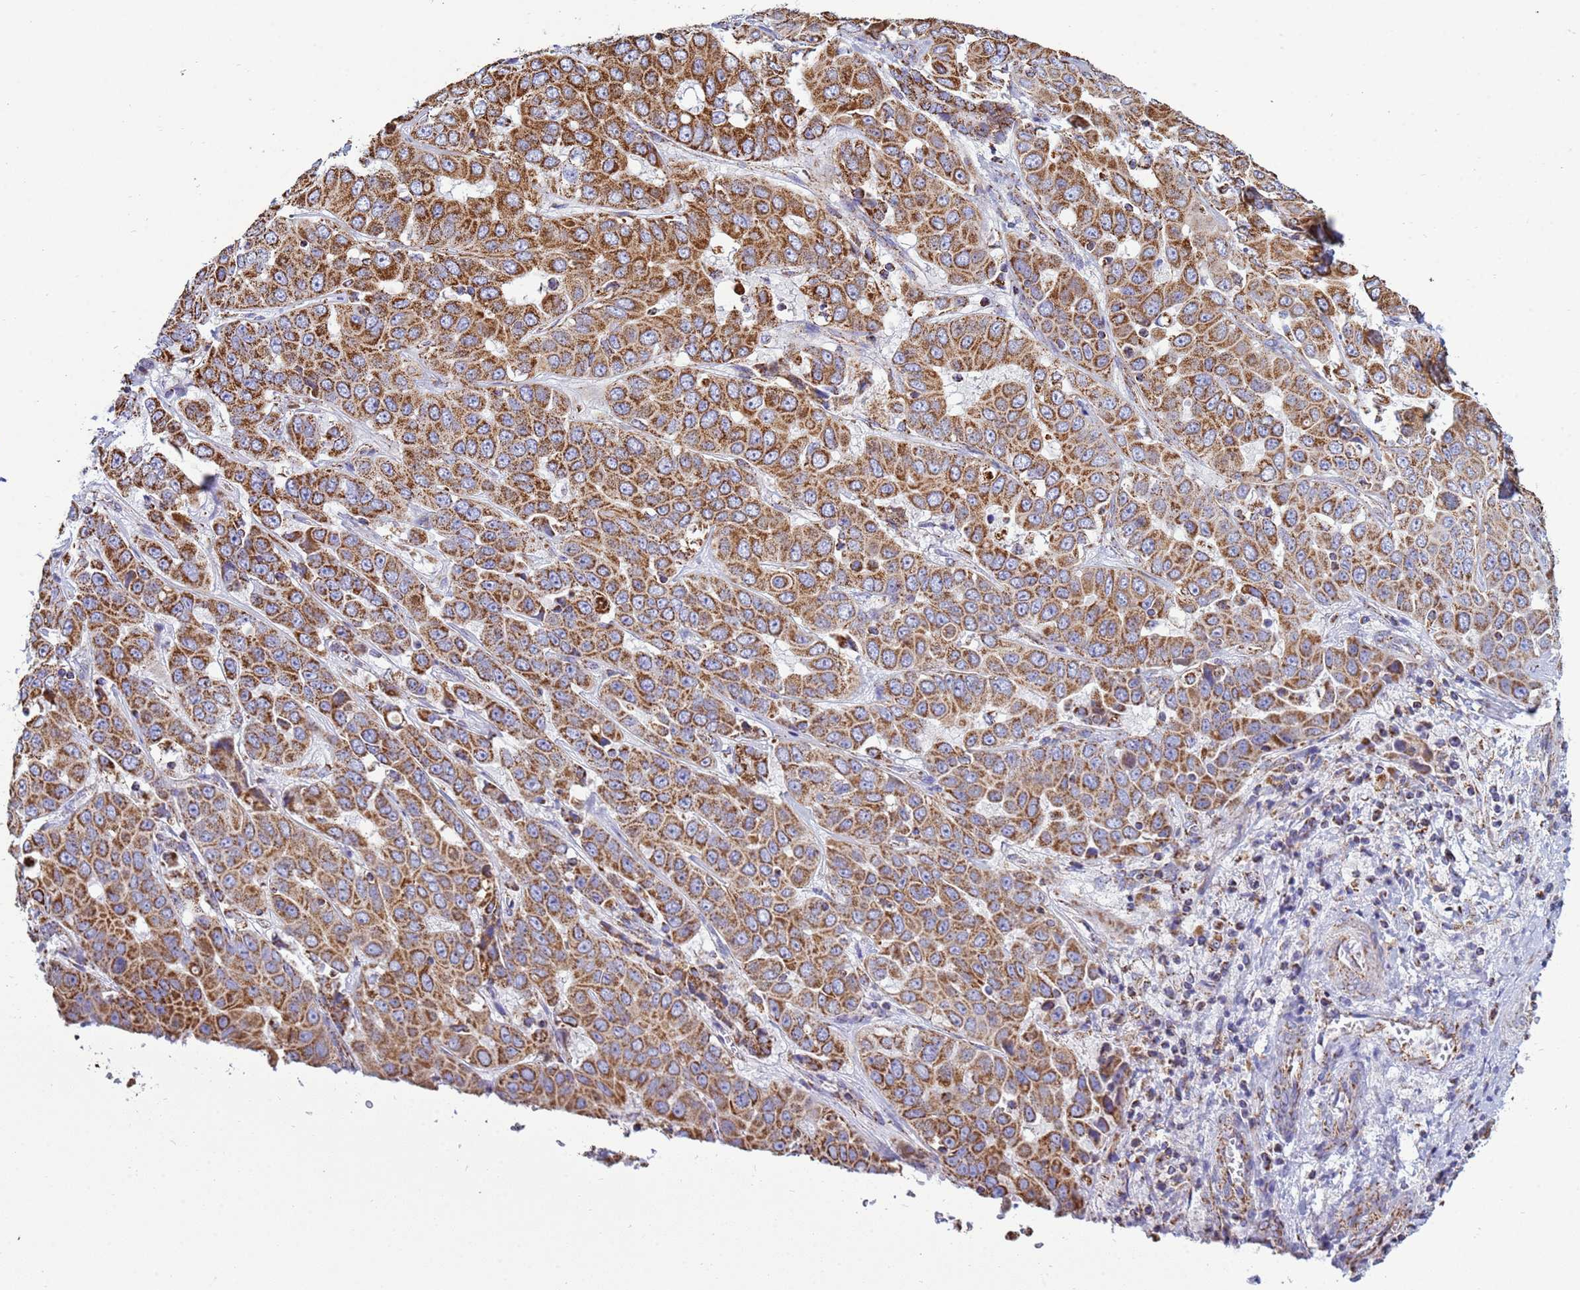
{"staining": {"intensity": "strong", "quantity": ">75%", "location": "cytoplasmic/membranous"}, "tissue": "liver cancer", "cell_type": "Tumor cells", "image_type": "cancer", "snomed": [{"axis": "morphology", "description": "Cholangiocarcinoma"}, {"axis": "topography", "description": "Liver"}], "caption": "Cholangiocarcinoma (liver) tissue shows strong cytoplasmic/membranous staining in approximately >75% of tumor cells", "gene": "COQ4", "patient": {"sex": "female", "age": 52}}